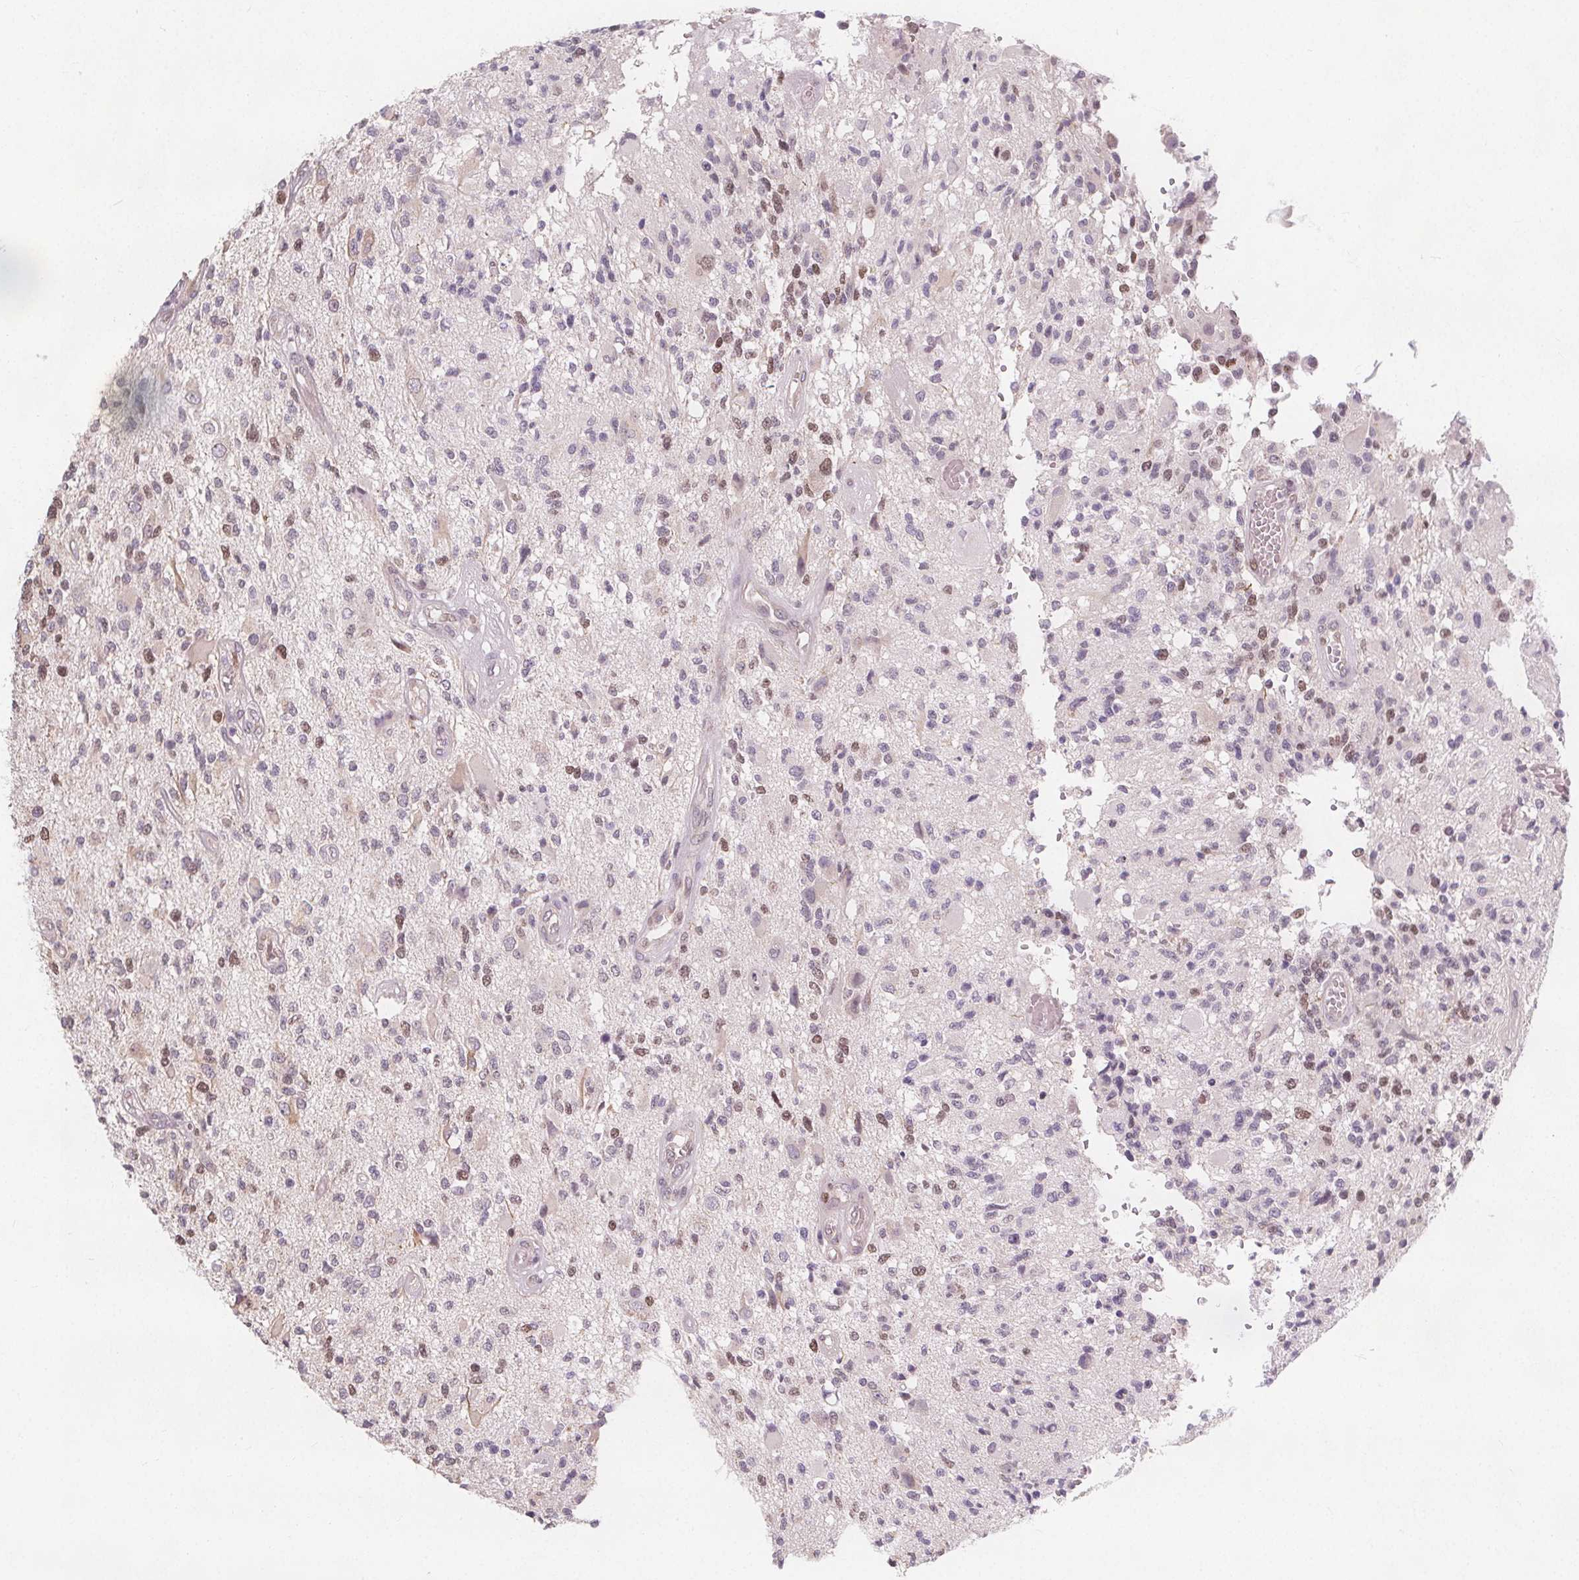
{"staining": {"intensity": "negative", "quantity": "none", "location": "none"}, "tissue": "glioma", "cell_type": "Tumor cells", "image_type": "cancer", "snomed": [{"axis": "morphology", "description": "Glioma, malignant, High grade"}, {"axis": "topography", "description": "Brain"}], "caption": "Malignant glioma (high-grade) was stained to show a protein in brown. There is no significant expression in tumor cells.", "gene": "TIPIN", "patient": {"sex": "female", "age": 63}}